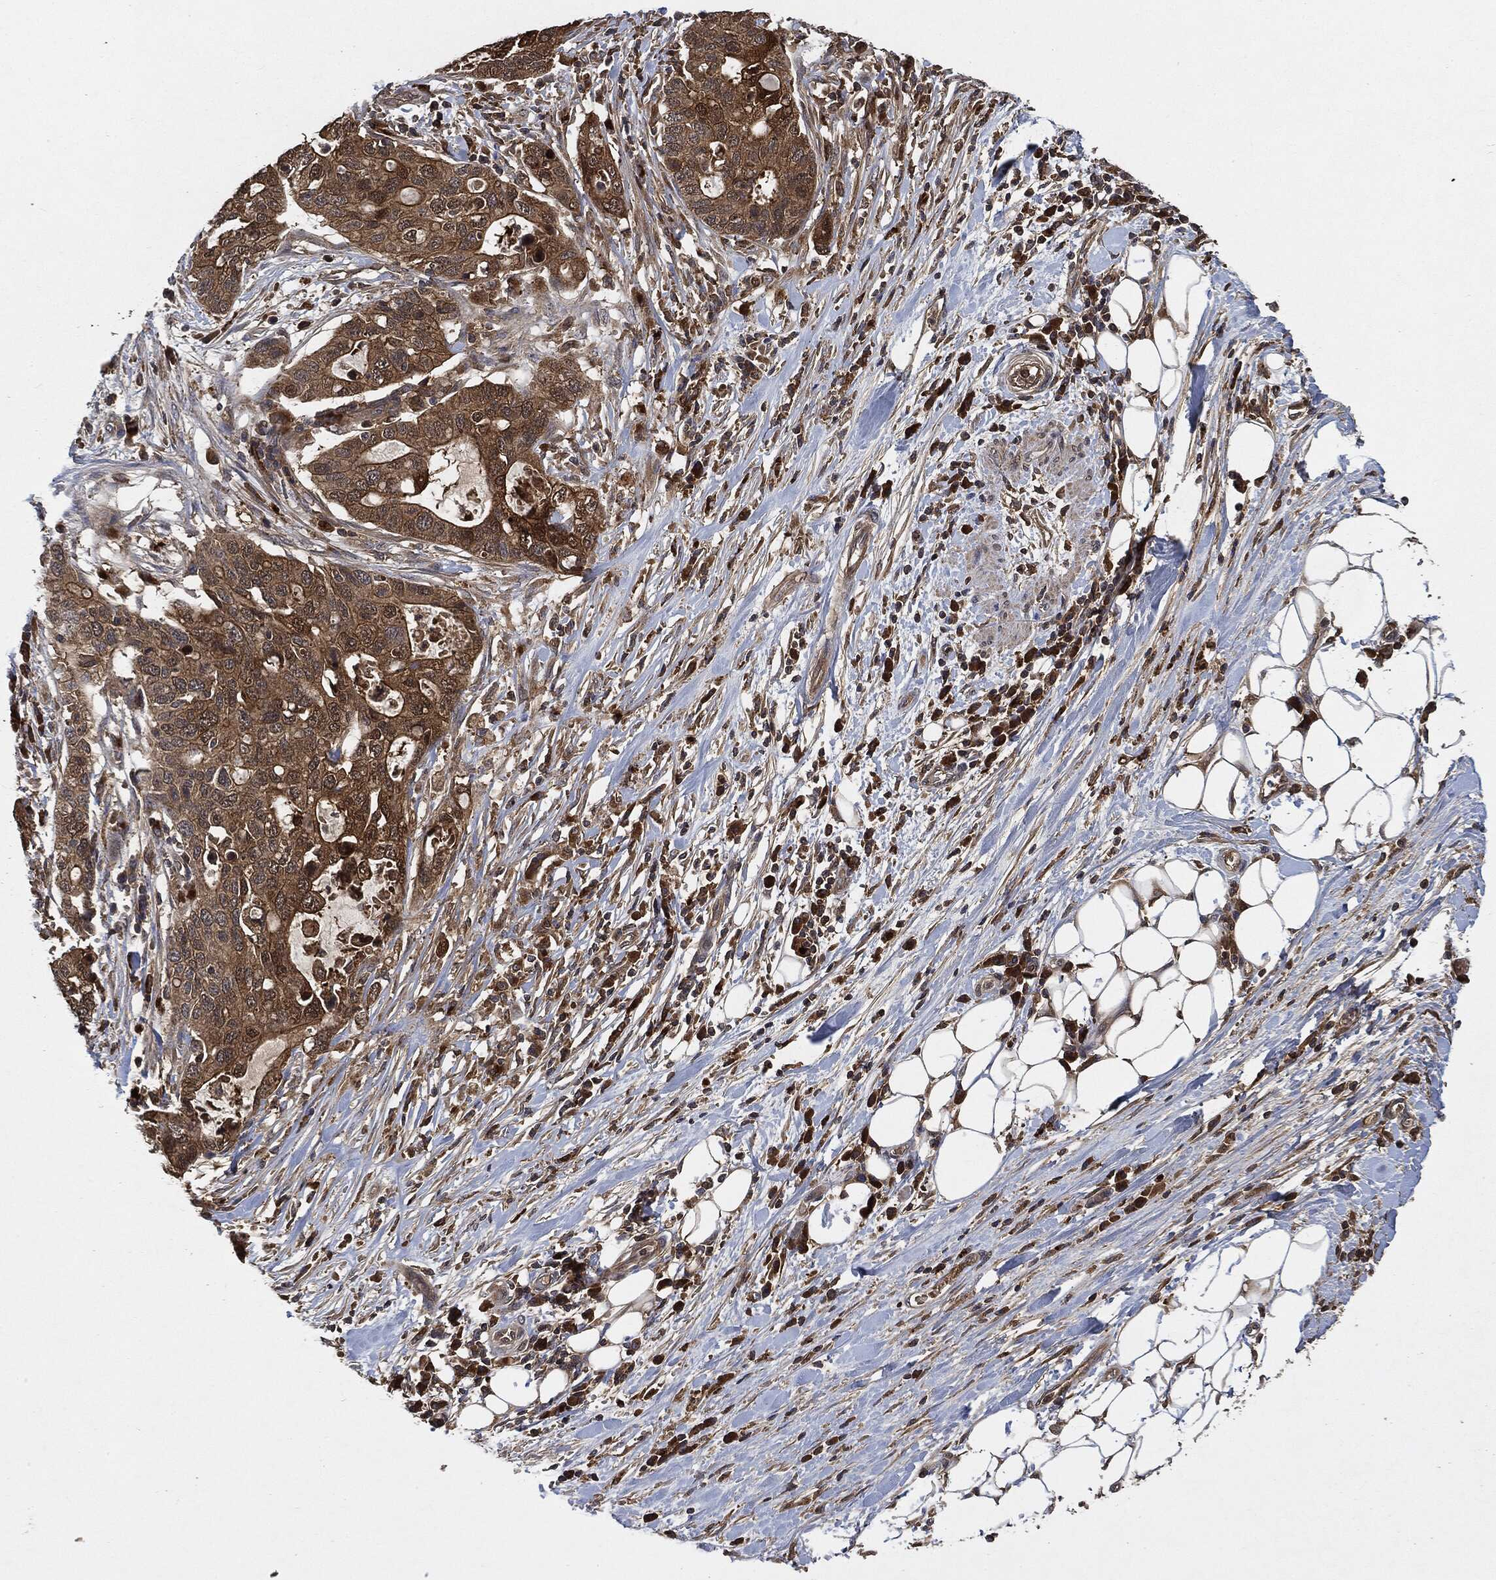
{"staining": {"intensity": "strong", "quantity": ">75%", "location": "cytoplasmic/membranous"}, "tissue": "stomach cancer", "cell_type": "Tumor cells", "image_type": "cancer", "snomed": [{"axis": "morphology", "description": "Adenocarcinoma, NOS"}, {"axis": "topography", "description": "Stomach"}], "caption": "Strong cytoplasmic/membranous staining for a protein is present in approximately >75% of tumor cells of stomach adenocarcinoma using immunohistochemistry.", "gene": "BRAF", "patient": {"sex": "male", "age": 54}}